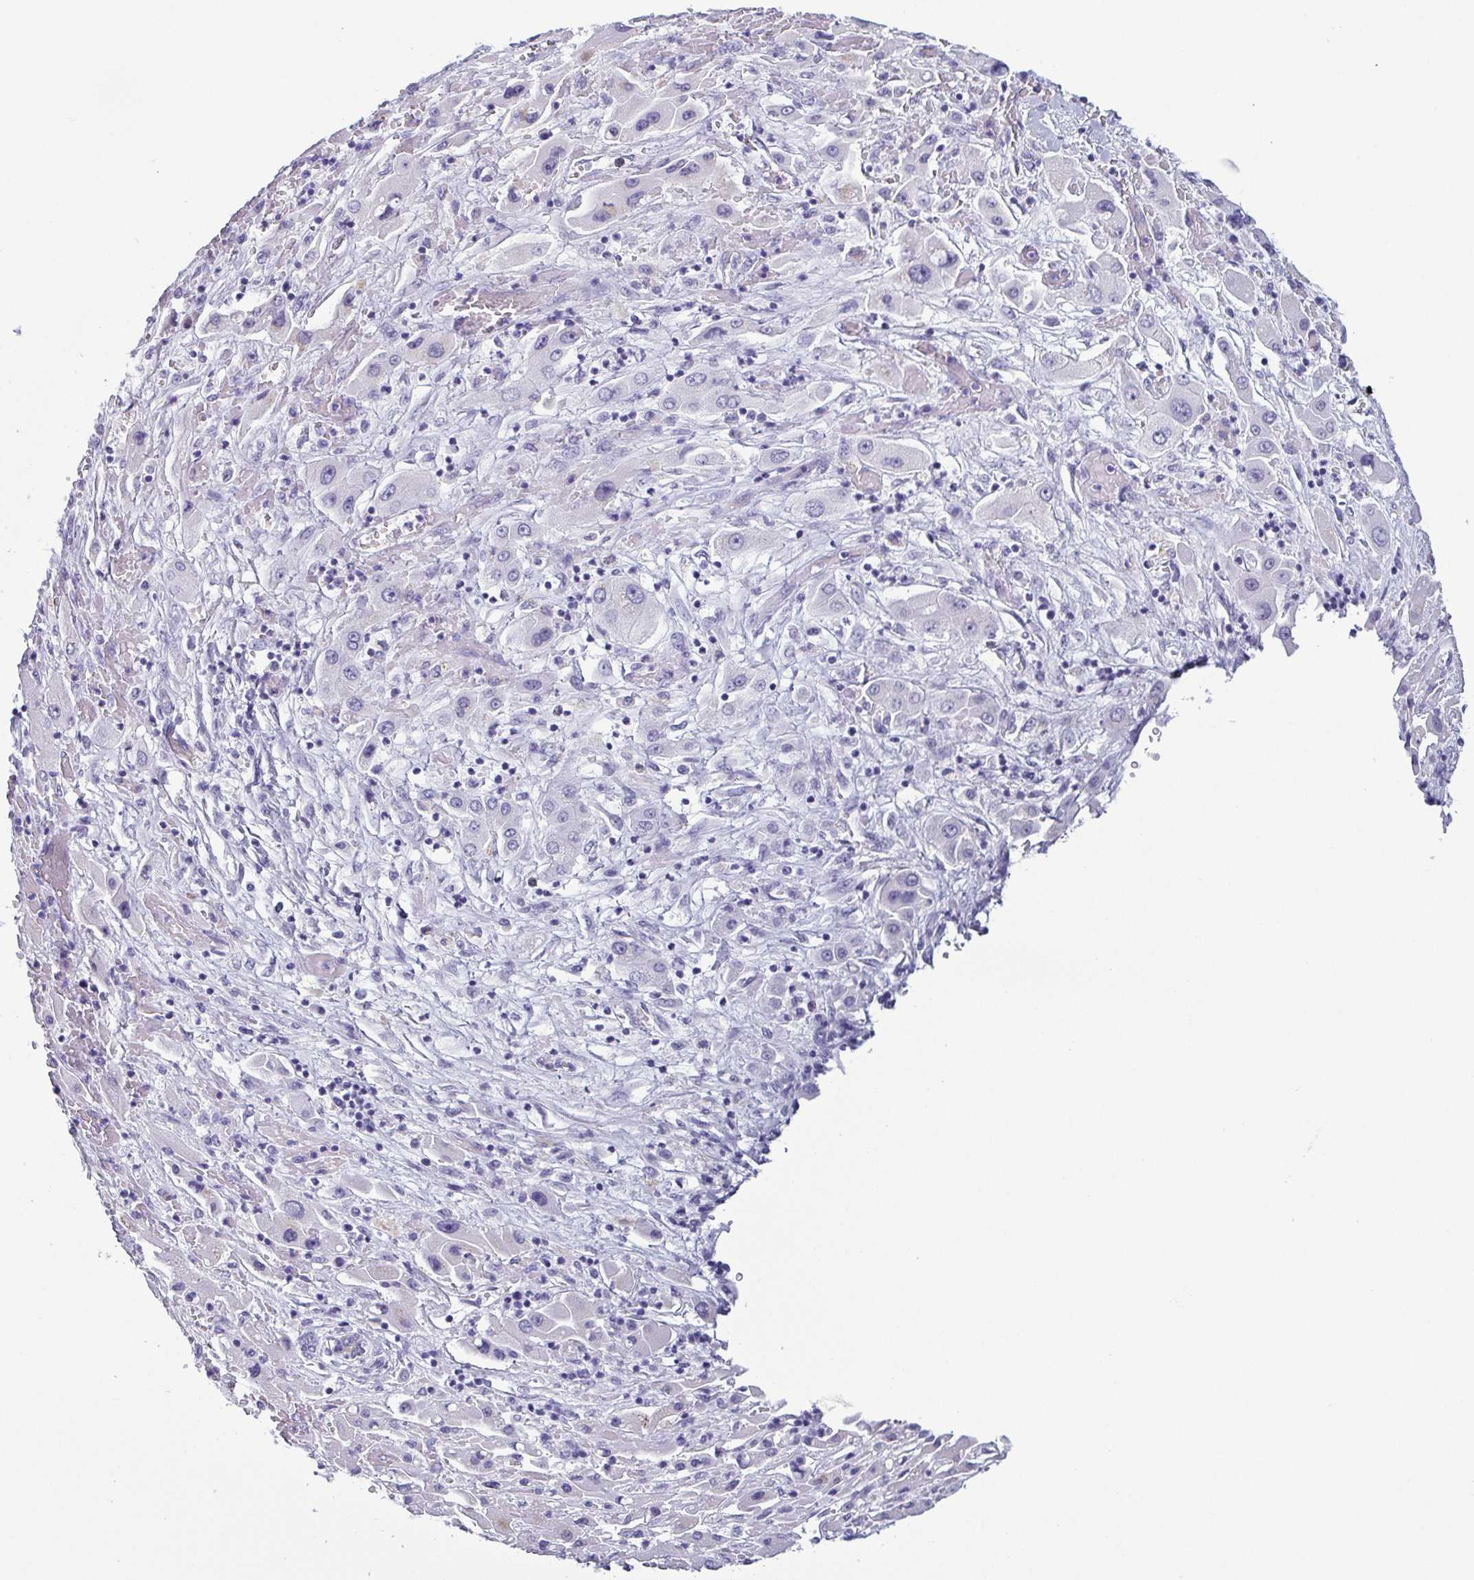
{"staining": {"intensity": "negative", "quantity": "none", "location": "none"}, "tissue": "liver cancer", "cell_type": "Tumor cells", "image_type": "cancer", "snomed": [{"axis": "morphology", "description": "Carcinoma, Hepatocellular, NOS"}, {"axis": "topography", "description": "Liver"}], "caption": "Immunohistochemical staining of human liver hepatocellular carcinoma exhibits no significant staining in tumor cells. (DAB immunohistochemistry (IHC) visualized using brightfield microscopy, high magnification).", "gene": "KRT10", "patient": {"sex": "female", "age": 73}}